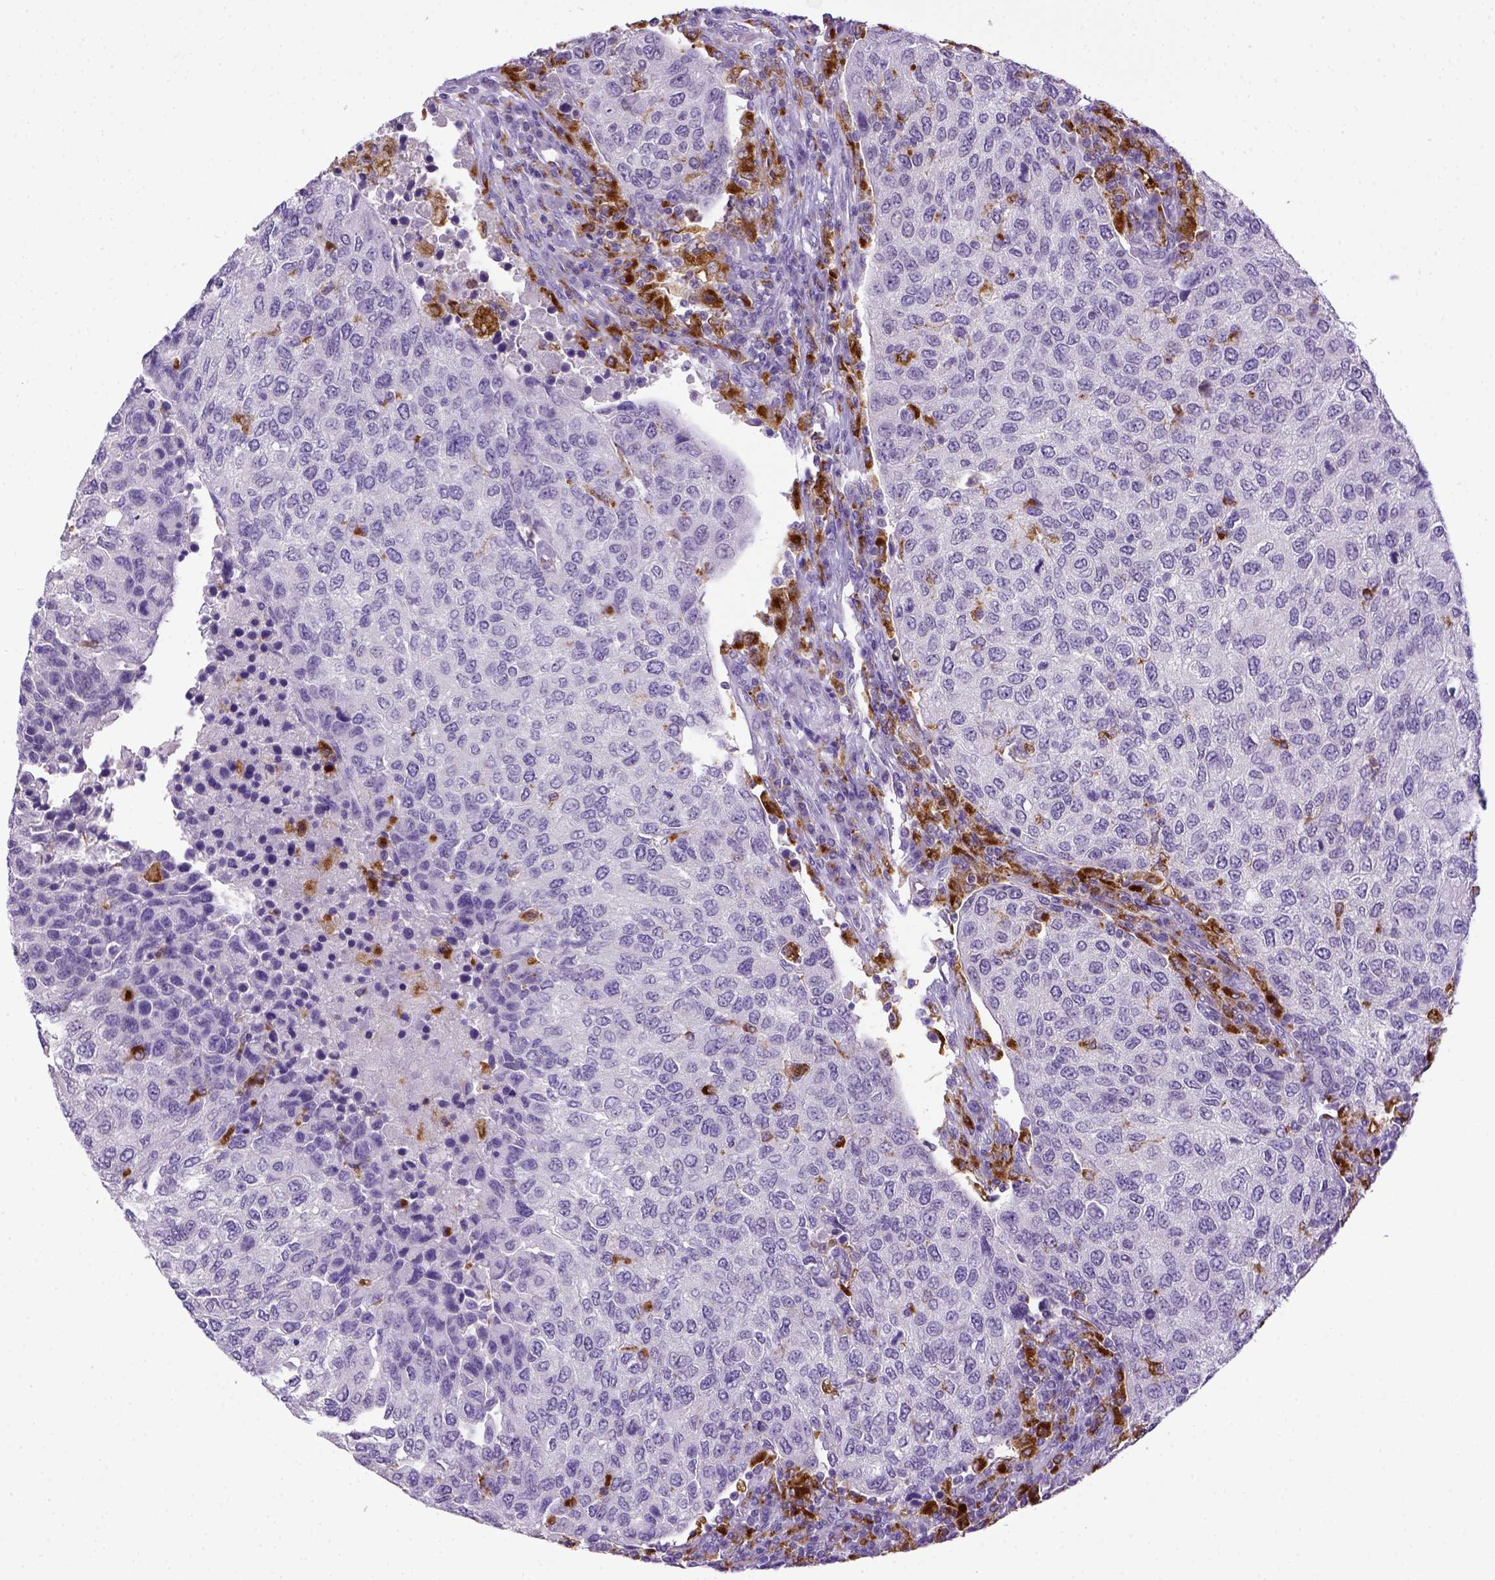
{"staining": {"intensity": "negative", "quantity": "none", "location": "none"}, "tissue": "urothelial cancer", "cell_type": "Tumor cells", "image_type": "cancer", "snomed": [{"axis": "morphology", "description": "Urothelial carcinoma, High grade"}, {"axis": "topography", "description": "Urinary bladder"}], "caption": "Tumor cells are negative for brown protein staining in urothelial carcinoma (high-grade). Brightfield microscopy of IHC stained with DAB (brown) and hematoxylin (blue), captured at high magnification.", "gene": "CD68", "patient": {"sex": "female", "age": 78}}